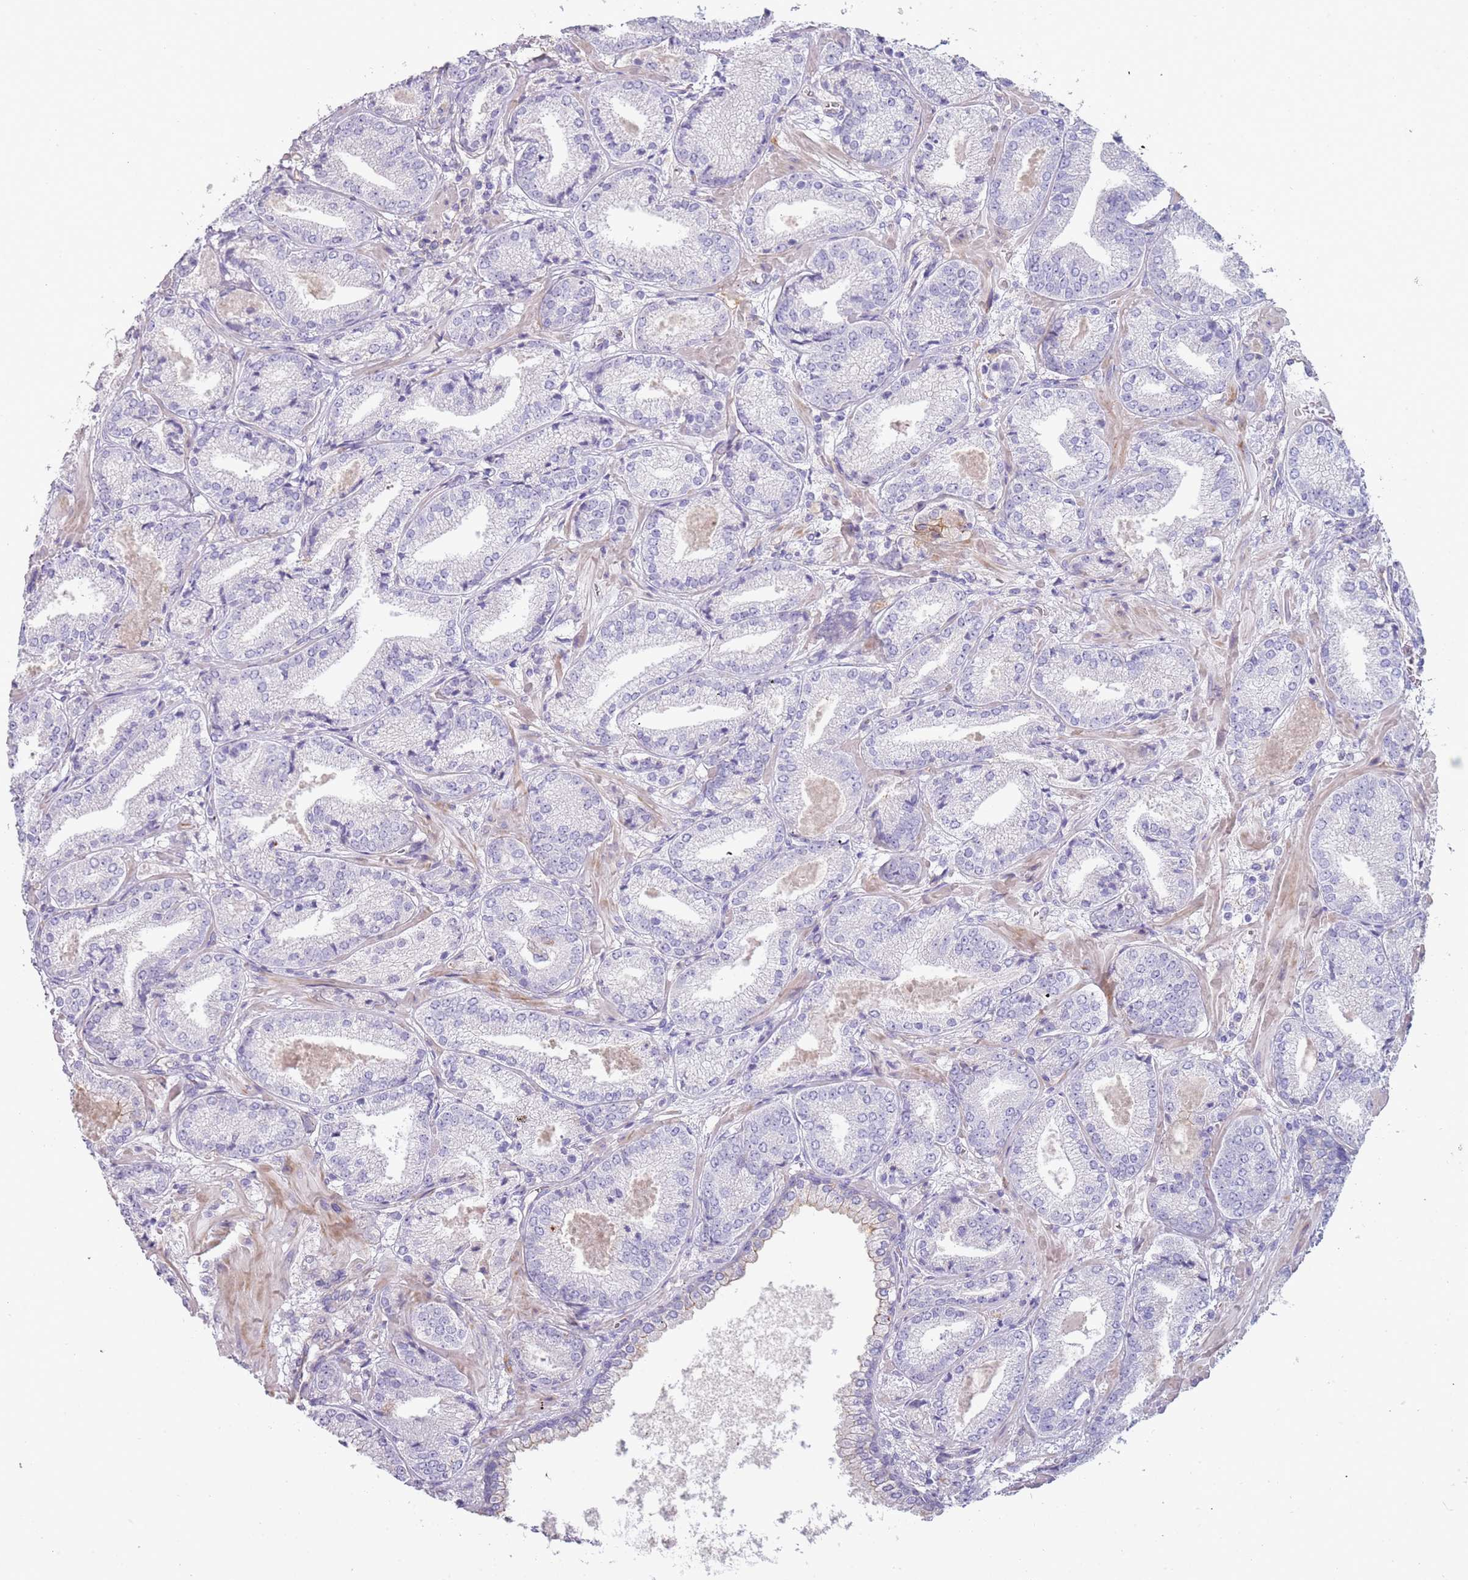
{"staining": {"intensity": "negative", "quantity": "none", "location": "none"}, "tissue": "prostate cancer", "cell_type": "Tumor cells", "image_type": "cancer", "snomed": [{"axis": "morphology", "description": "Adenocarcinoma, High grade"}, {"axis": "topography", "description": "Prostate"}], "caption": "Immunohistochemical staining of prostate cancer (high-grade adenocarcinoma) reveals no significant staining in tumor cells. Brightfield microscopy of immunohistochemistry stained with DAB (brown) and hematoxylin (blue), captured at high magnification.", "gene": "NBPF3", "patient": {"sex": "male", "age": 63}}